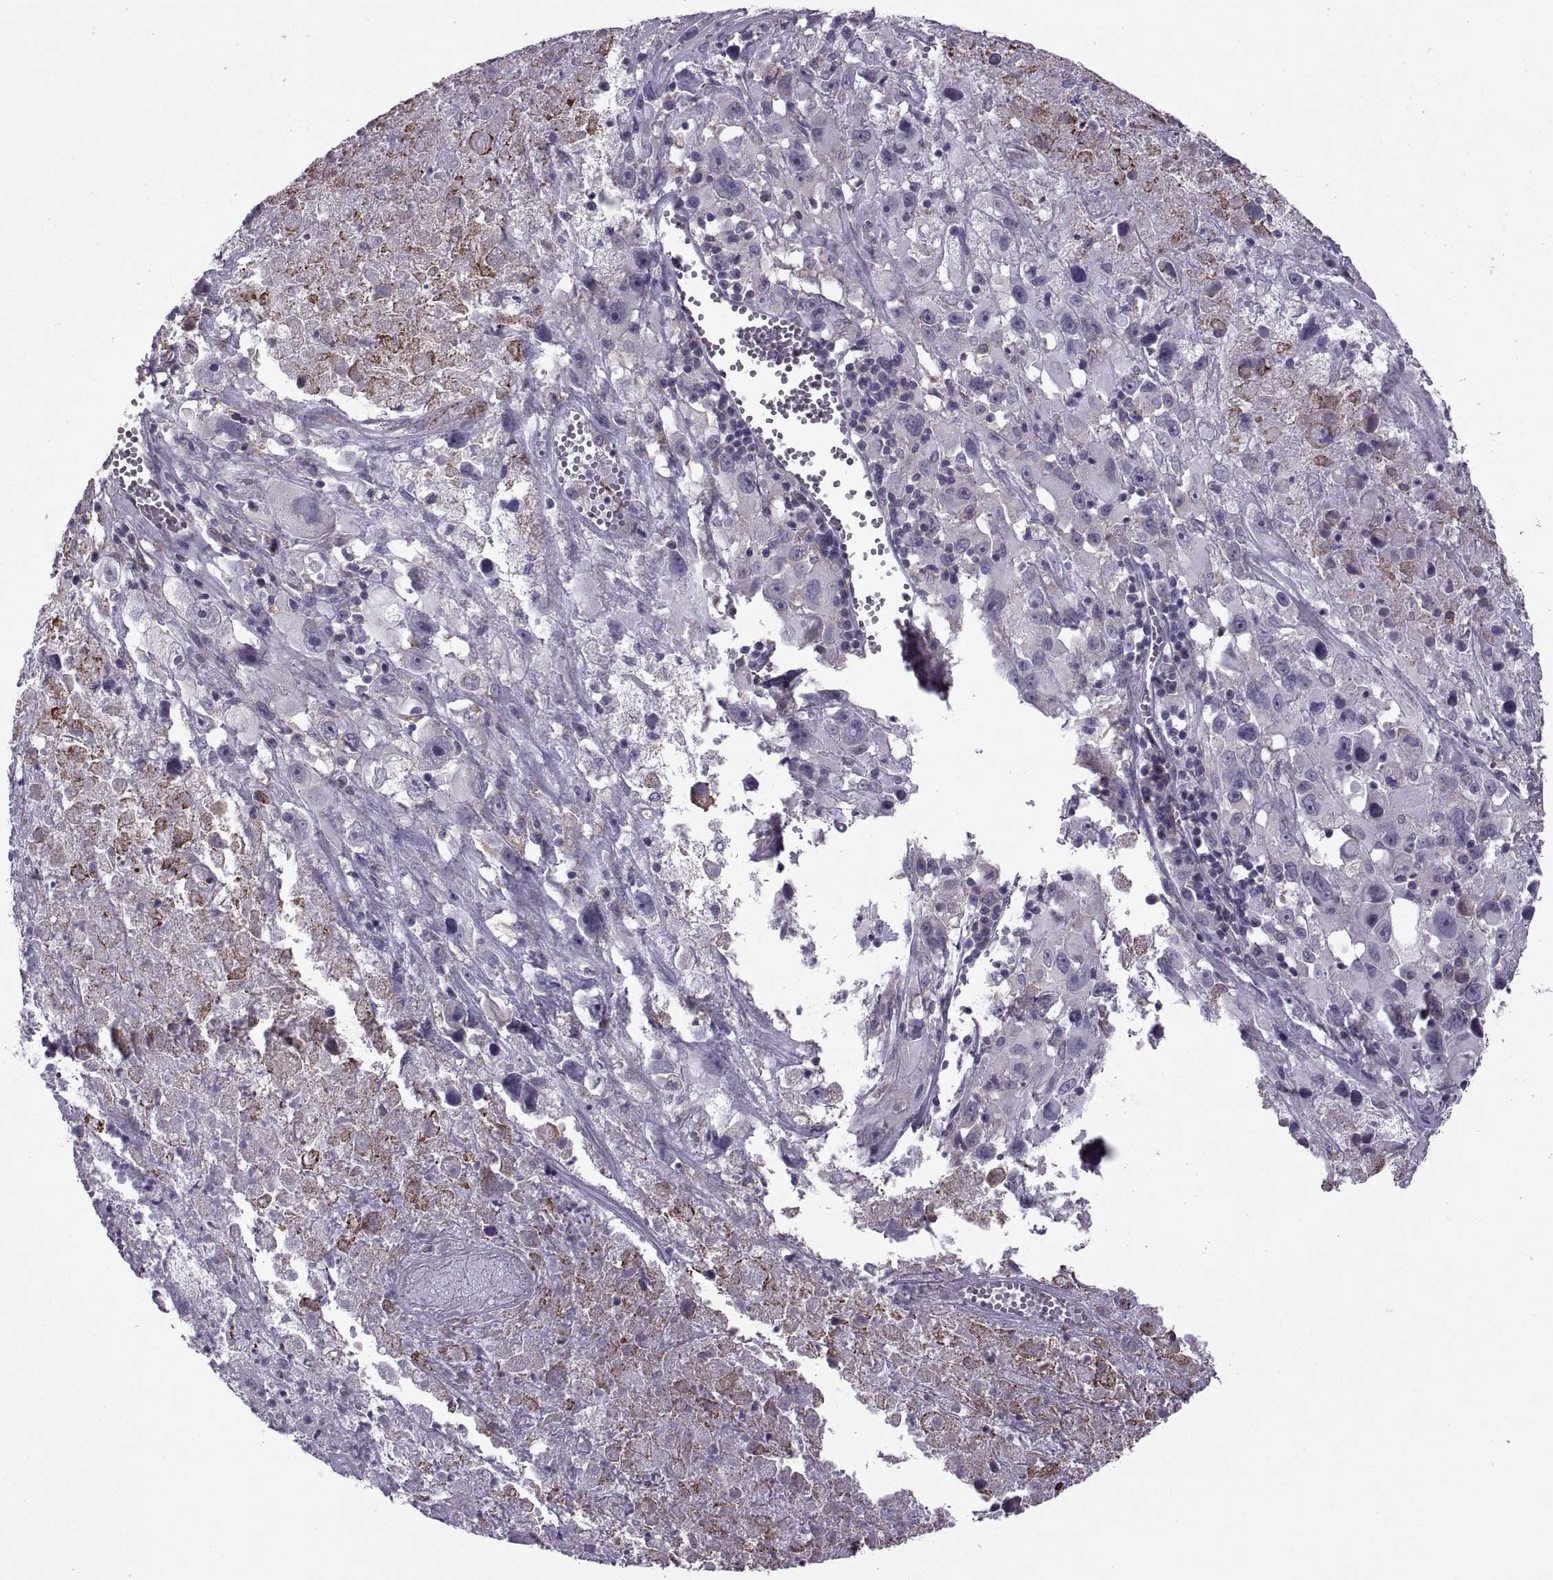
{"staining": {"intensity": "strong", "quantity": "<25%", "location": "cytoplasmic/membranous"}, "tissue": "melanoma", "cell_type": "Tumor cells", "image_type": "cancer", "snomed": [{"axis": "morphology", "description": "Malignant melanoma, Metastatic site"}, {"axis": "topography", "description": "Lymph node"}], "caption": "Melanoma tissue reveals strong cytoplasmic/membranous expression in about <25% of tumor cells, visualized by immunohistochemistry.", "gene": "PABPC1", "patient": {"sex": "male", "age": 50}}